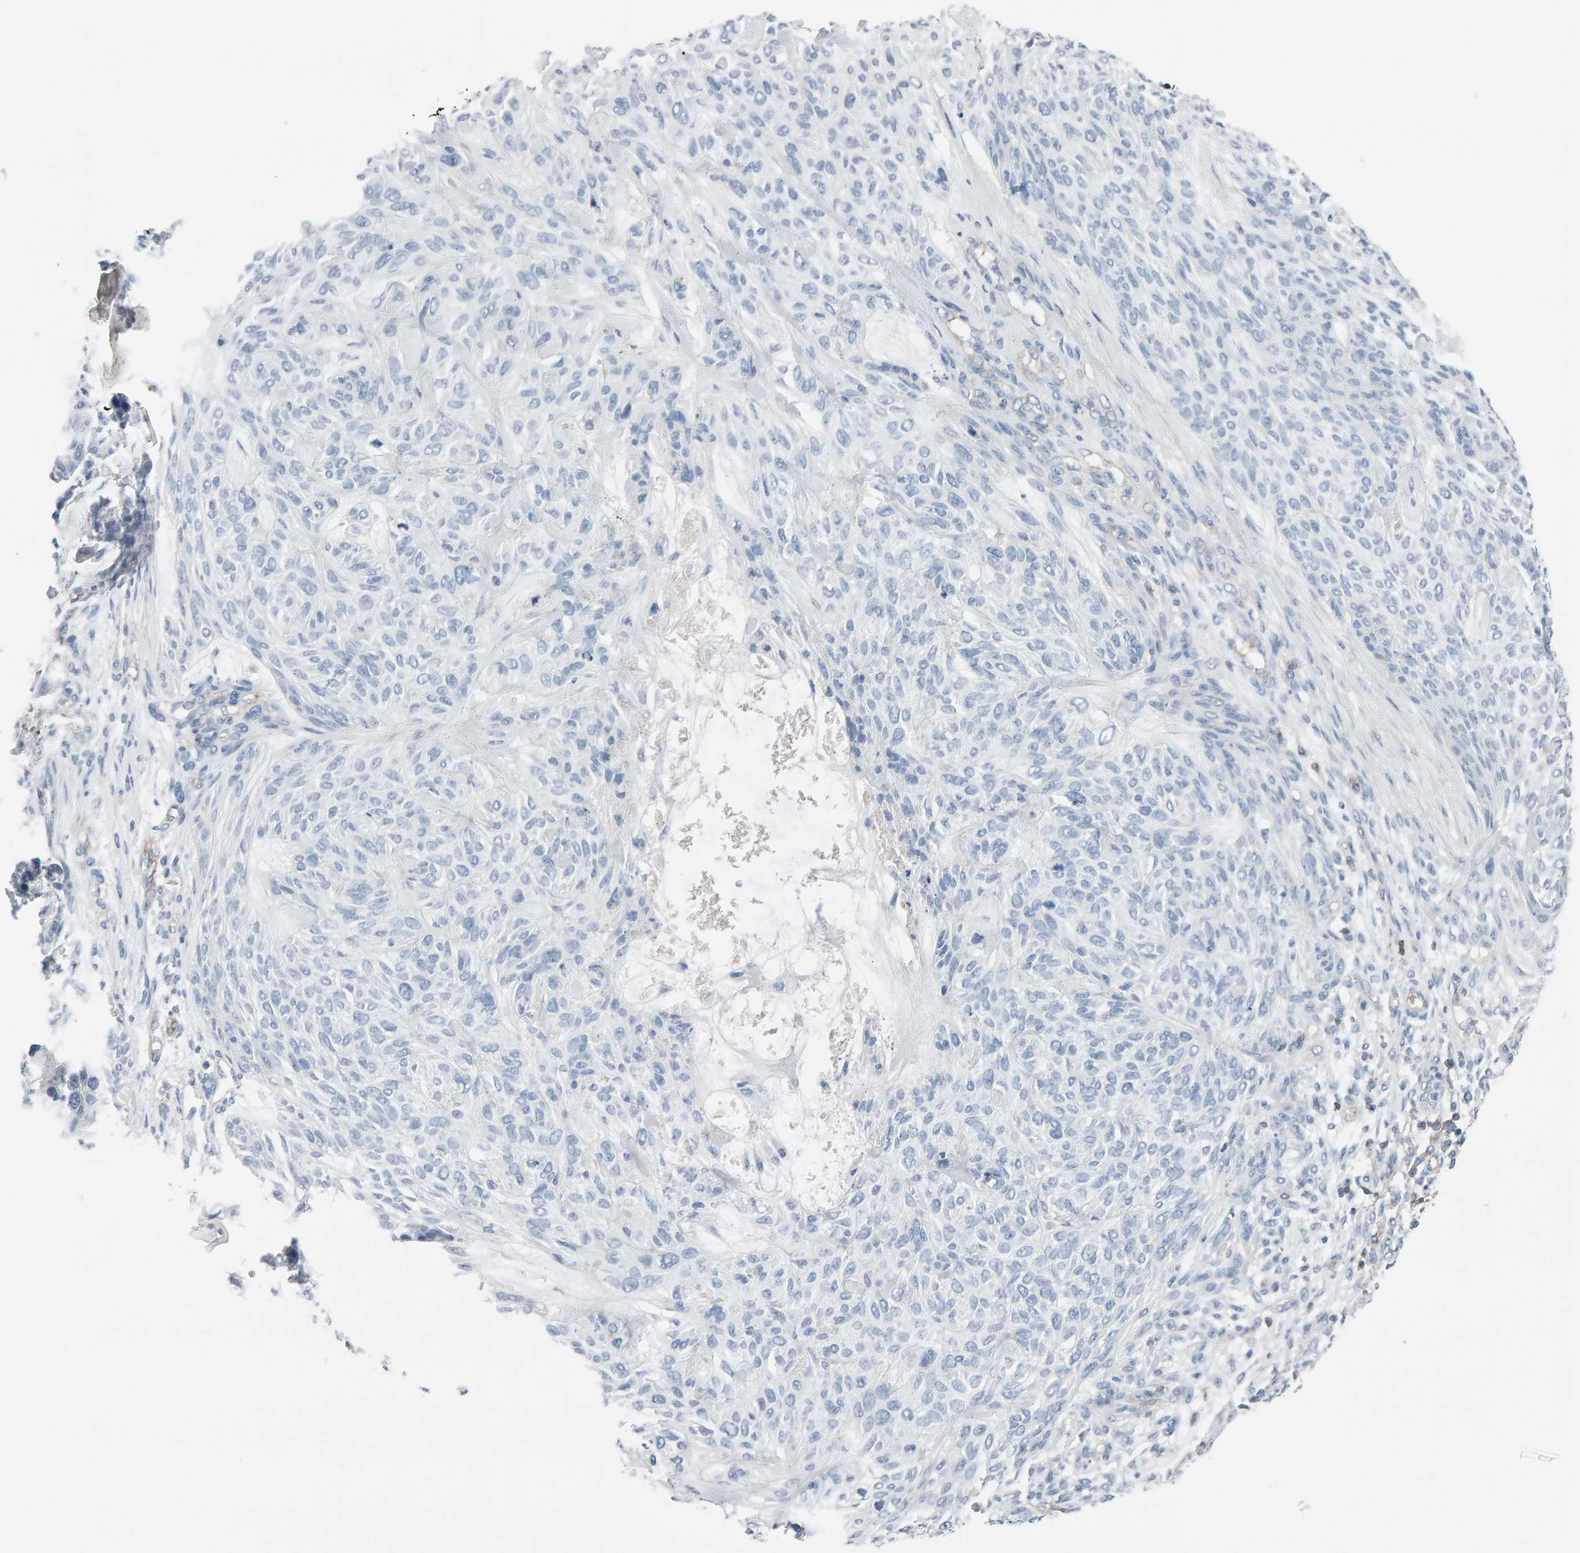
{"staining": {"intensity": "negative", "quantity": "none", "location": "none"}, "tissue": "skin cancer", "cell_type": "Tumor cells", "image_type": "cancer", "snomed": [{"axis": "morphology", "description": "Basal cell carcinoma"}, {"axis": "topography", "description": "Skin"}], "caption": "This image is of skin cancer (basal cell carcinoma) stained with IHC to label a protein in brown with the nuclei are counter-stained blue. There is no positivity in tumor cells.", "gene": "FYN", "patient": {"sex": "male", "age": 55}}